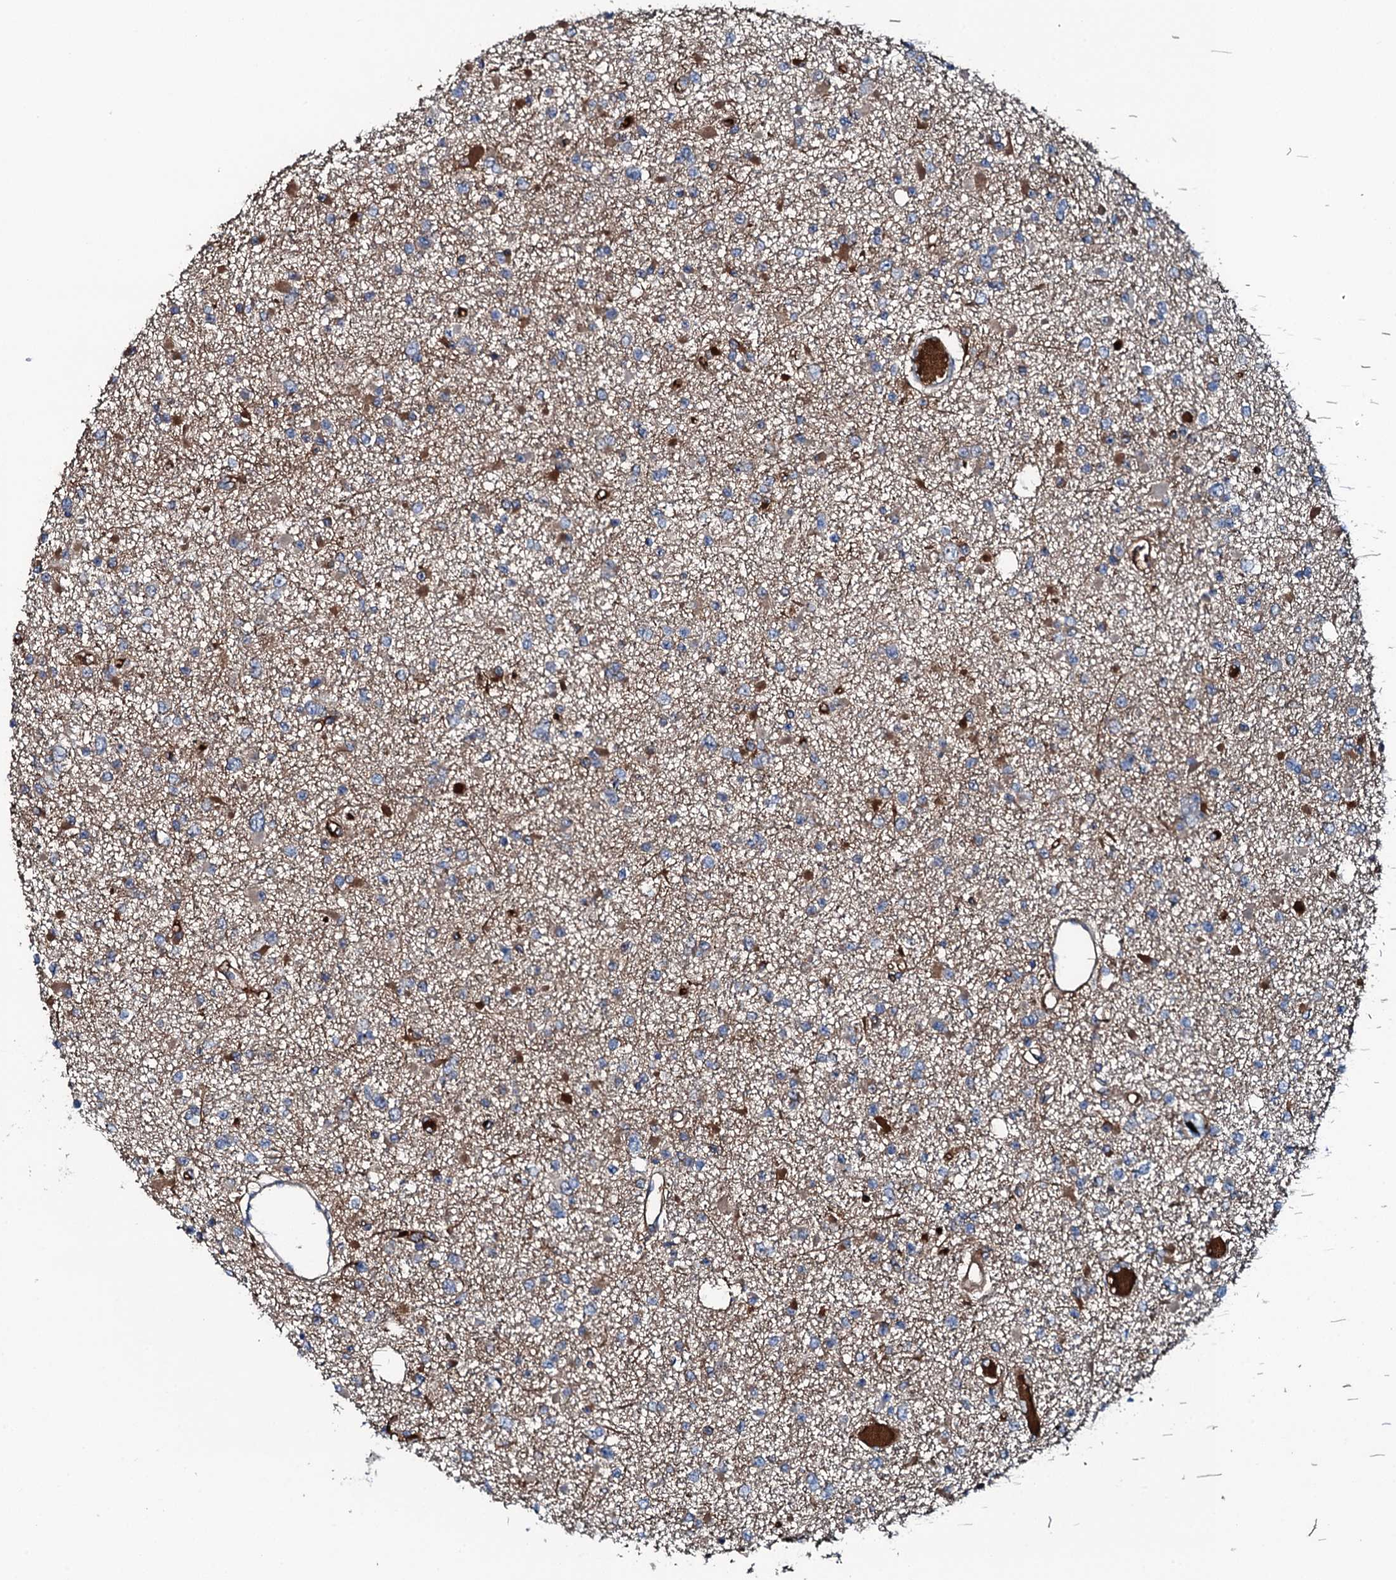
{"staining": {"intensity": "moderate", "quantity": "<25%", "location": "cytoplasmic/membranous"}, "tissue": "glioma", "cell_type": "Tumor cells", "image_type": "cancer", "snomed": [{"axis": "morphology", "description": "Glioma, malignant, Low grade"}, {"axis": "topography", "description": "Brain"}], "caption": "Tumor cells exhibit low levels of moderate cytoplasmic/membranous positivity in approximately <25% of cells in glioma.", "gene": "TRIM7", "patient": {"sex": "female", "age": 22}}